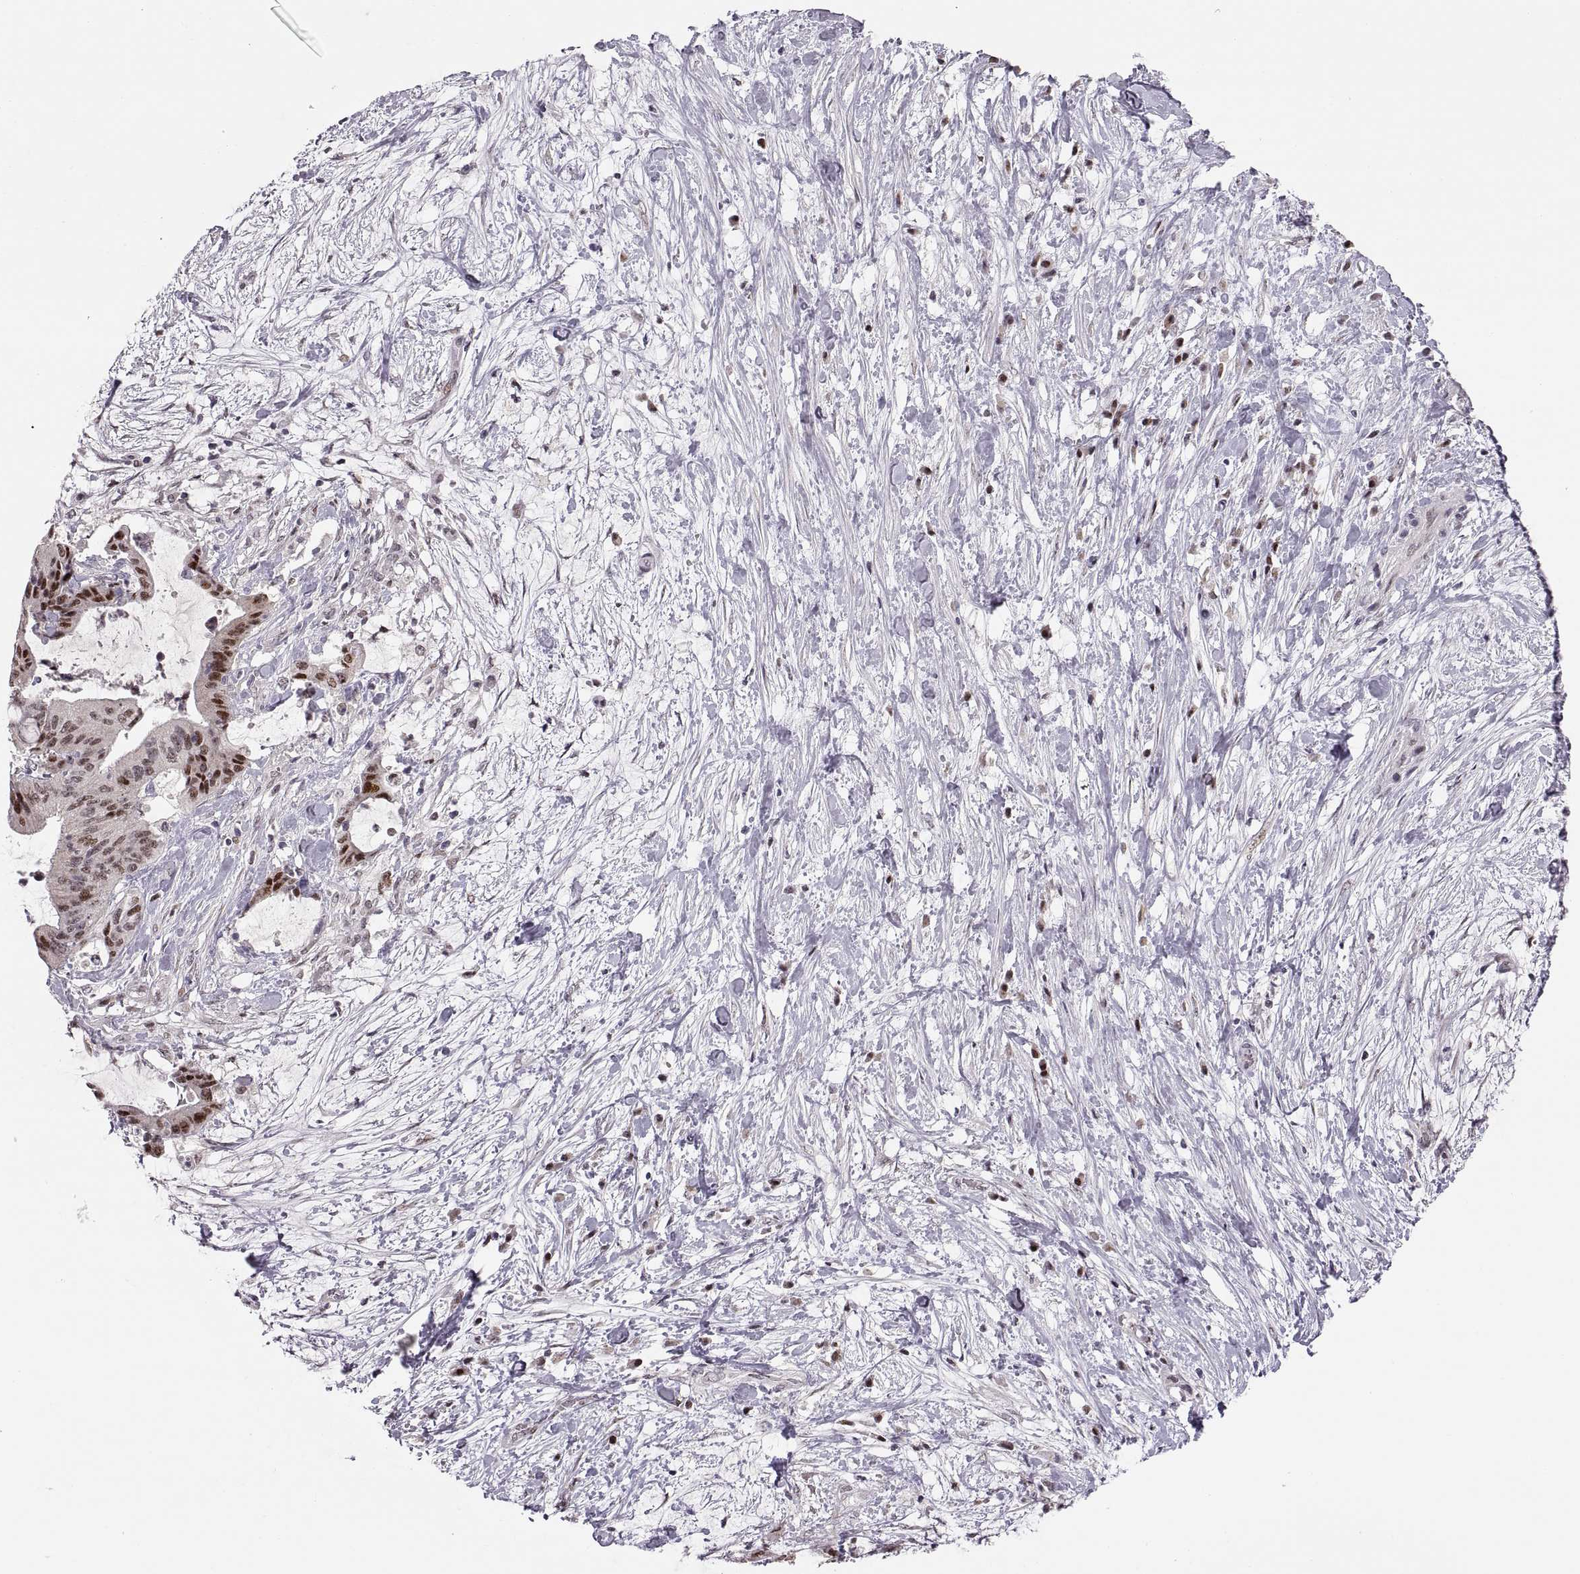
{"staining": {"intensity": "strong", "quantity": "25%-75%", "location": "nuclear"}, "tissue": "liver cancer", "cell_type": "Tumor cells", "image_type": "cancer", "snomed": [{"axis": "morphology", "description": "Cholangiocarcinoma"}, {"axis": "topography", "description": "Liver"}], "caption": "Strong nuclear protein staining is seen in about 25%-75% of tumor cells in liver cancer (cholangiocarcinoma). The staining is performed using DAB (3,3'-diaminobenzidine) brown chromogen to label protein expression. The nuclei are counter-stained blue using hematoxylin.", "gene": "SNAI1", "patient": {"sex": "female", "age": 73}}